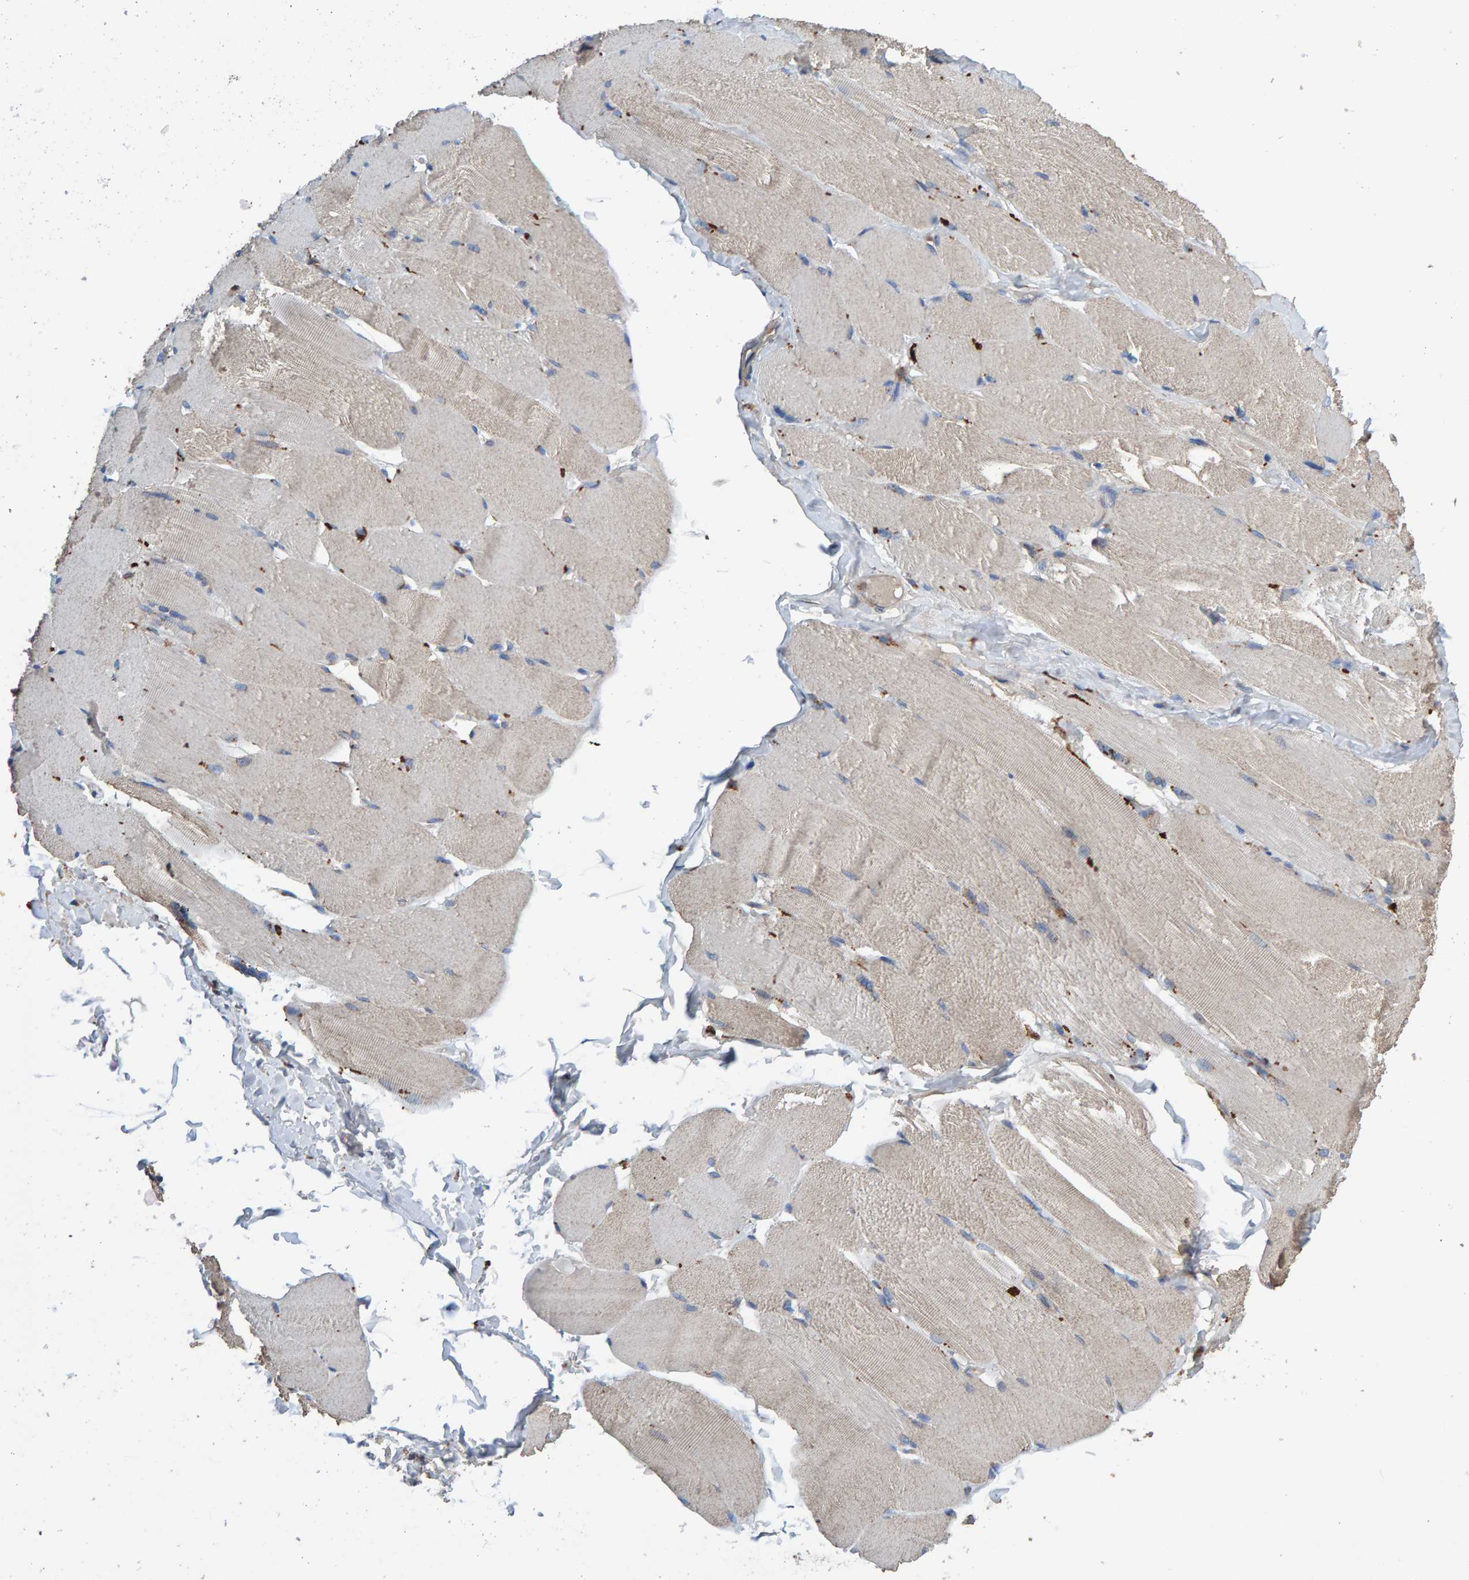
{"staining": {"intensity": "weak", "quantity": "<25%", "location": "cytoplasmic/membranous"}, "tissue": "skeletal muscle", "cell_type": "Myocytes", "image_type": "normal", "snomed": [{"axis": "morphology", "description": "Normal tissue, NOS"}, {"axis": "topography", "description": "Skin"}, {"axis": "topography", "description": "Skeletal muscle"}], "caption": "Immunohistochemistry image of unremarkable skeletal muscle stained for a protein (brown), which displays no staining in myocytes.", "gene": "MKLN1", "patient": {"sex": "male", "age": 83}}